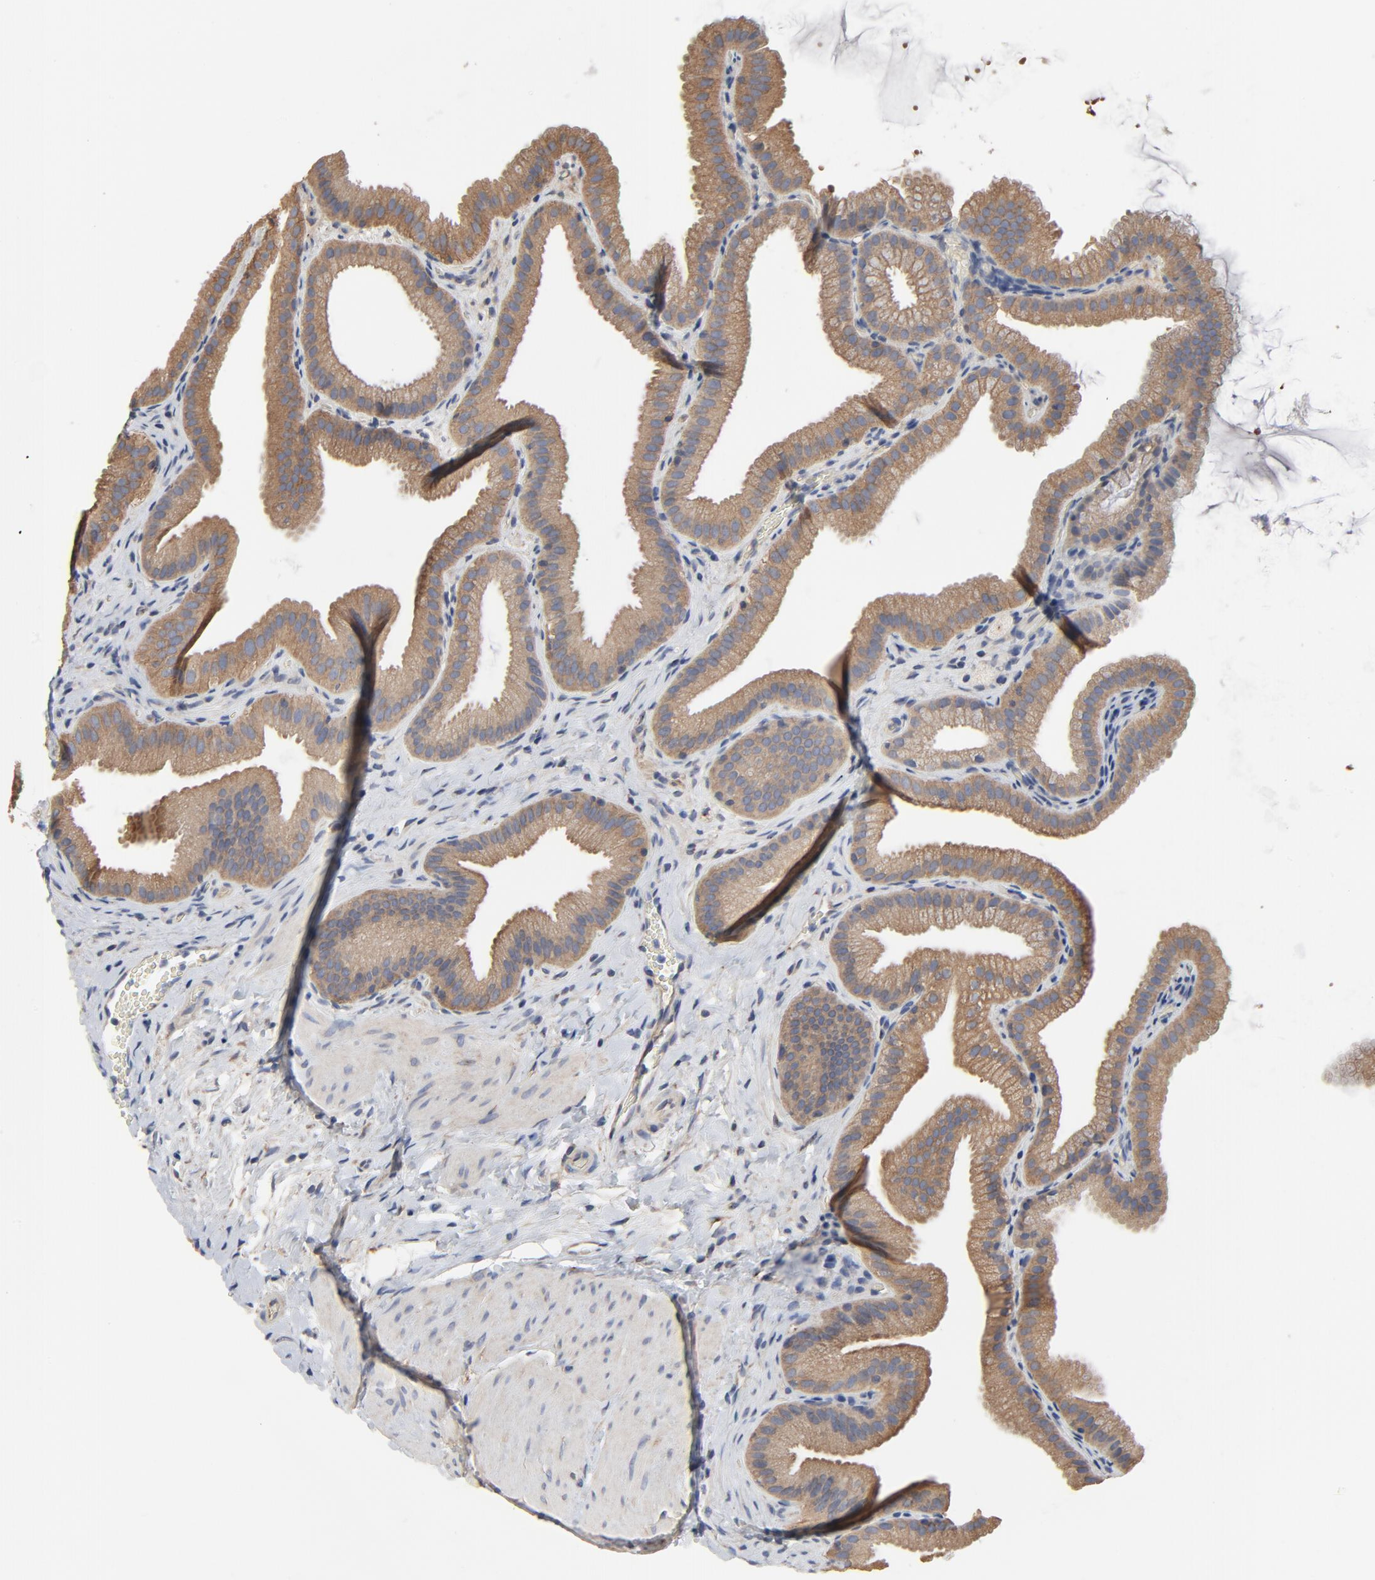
{"staining": {"intensity": "moderate", "quantity": ">75%", "location": "cytoplasmic/membranous"}, "tissue": "gallbladder", "cell_type": "Glandular cells", "image_type": "normal", "snomed": [{"axis": "morphology", "description": "Normal tissue, NOS"}, {"axis": "topography", "description": "Gallbladder"}], "caption": "Immunohistochemical staining of normal human gallbladder demonstrates moderate cytoplasmic/membranous protein staining in about >75% of glandular cells. (DAB (3,3'-diaminobenzidine) = brown stain, brightfield microscopy at high magnification).", "gene": "DYNLT3", "patient": {"sex": "female", "age": 63}}